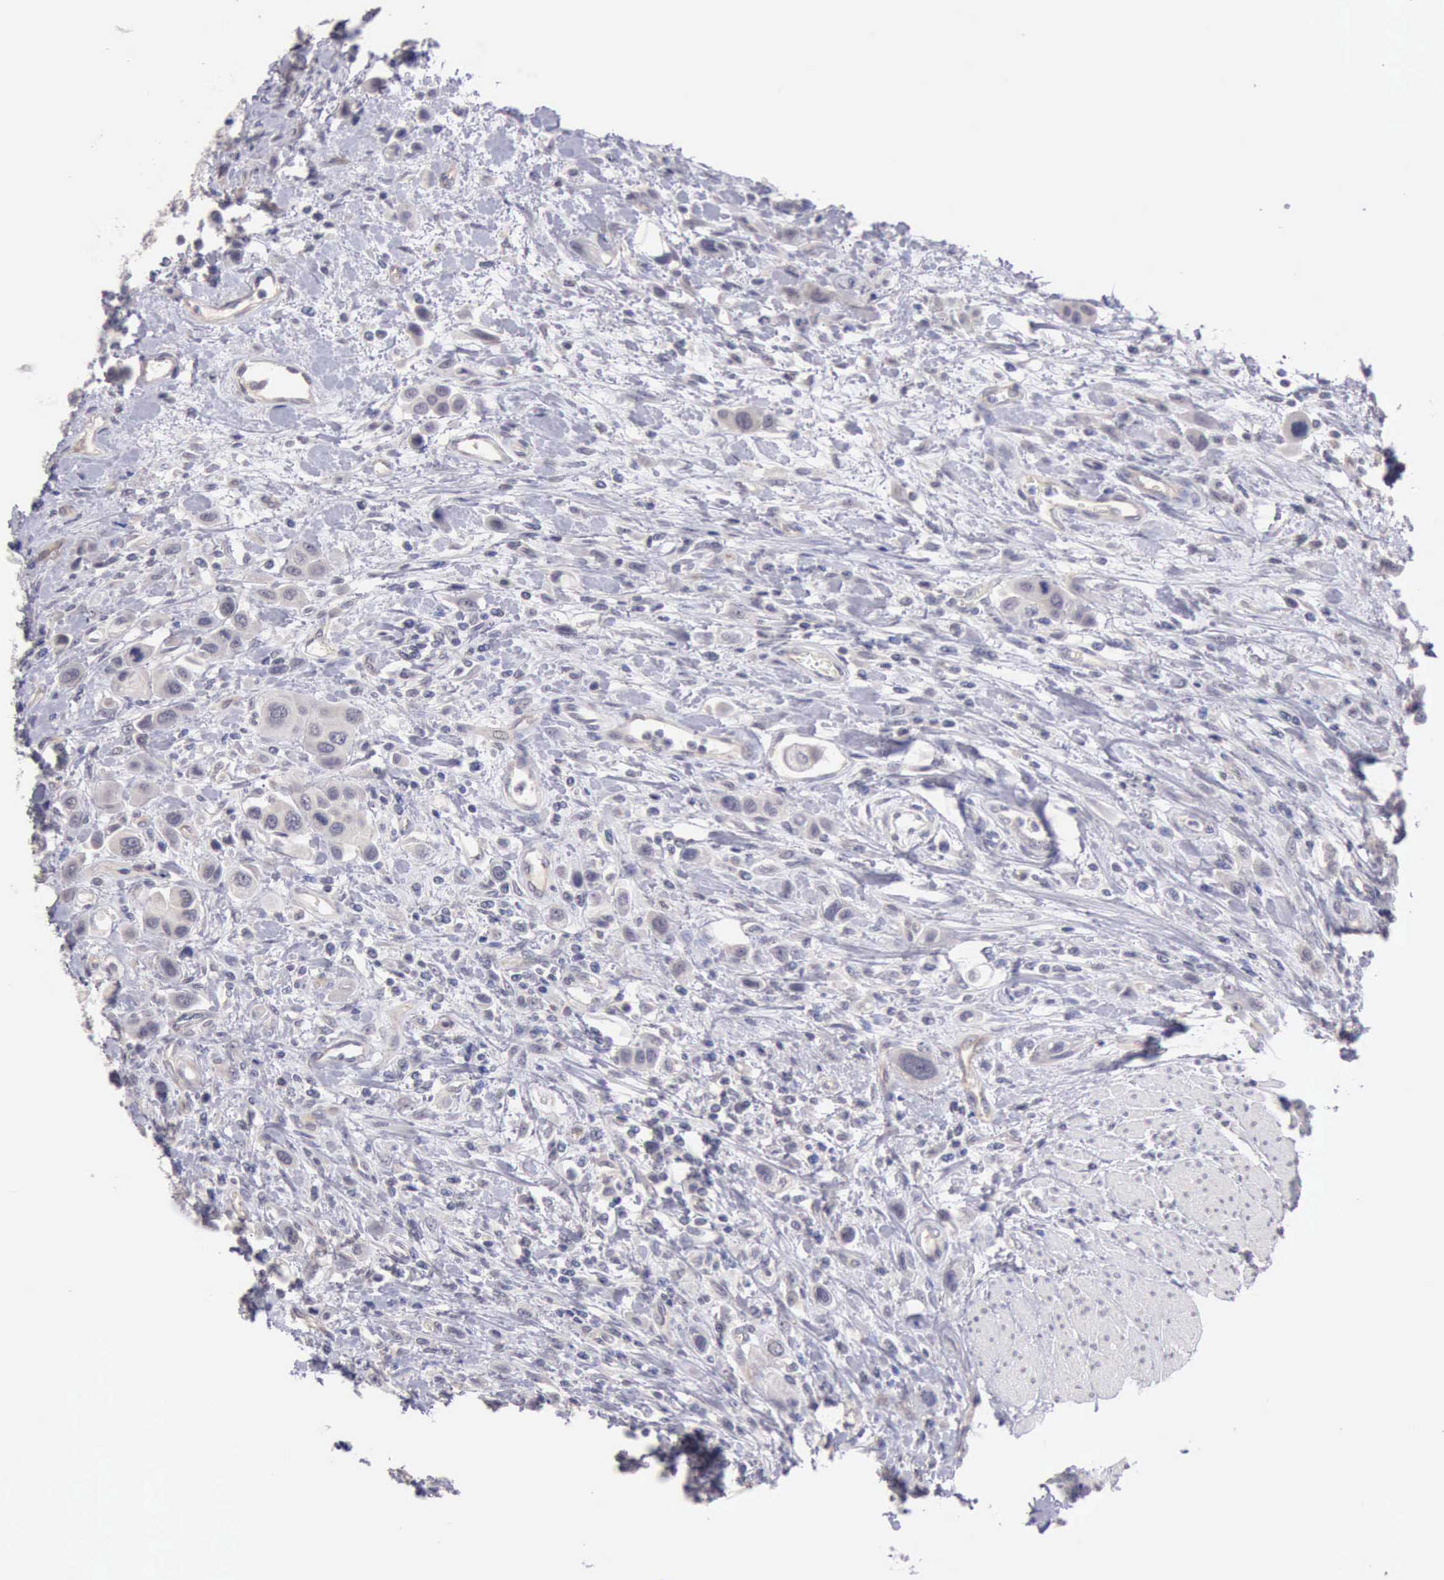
{"staining": {"intensity": "negative", "quantity": "none", "location": "none"}, "tissue": "urothelial cancer", "cell_type": "Tumor cells", "image_type": "cancer", "snomed": [{"axis": "morphology", "description": "Urothelial carcinoma, High grade"}, {"axis": "topography", "description": "Urinary bladder"}], "caption": "High magnification brightfield microscopy of urothelial cancer stained with DAB (3,3'-diaminobenzidine) (brown) and counterstained with hematoxylin (blue): tumor cells show no significant expression. The staining is performed using DAB brown chromogen with nuclei counter-stained in using hematoxylin.", "gene": "KCND1", "patient": {"sex": "male", "age": 50}}